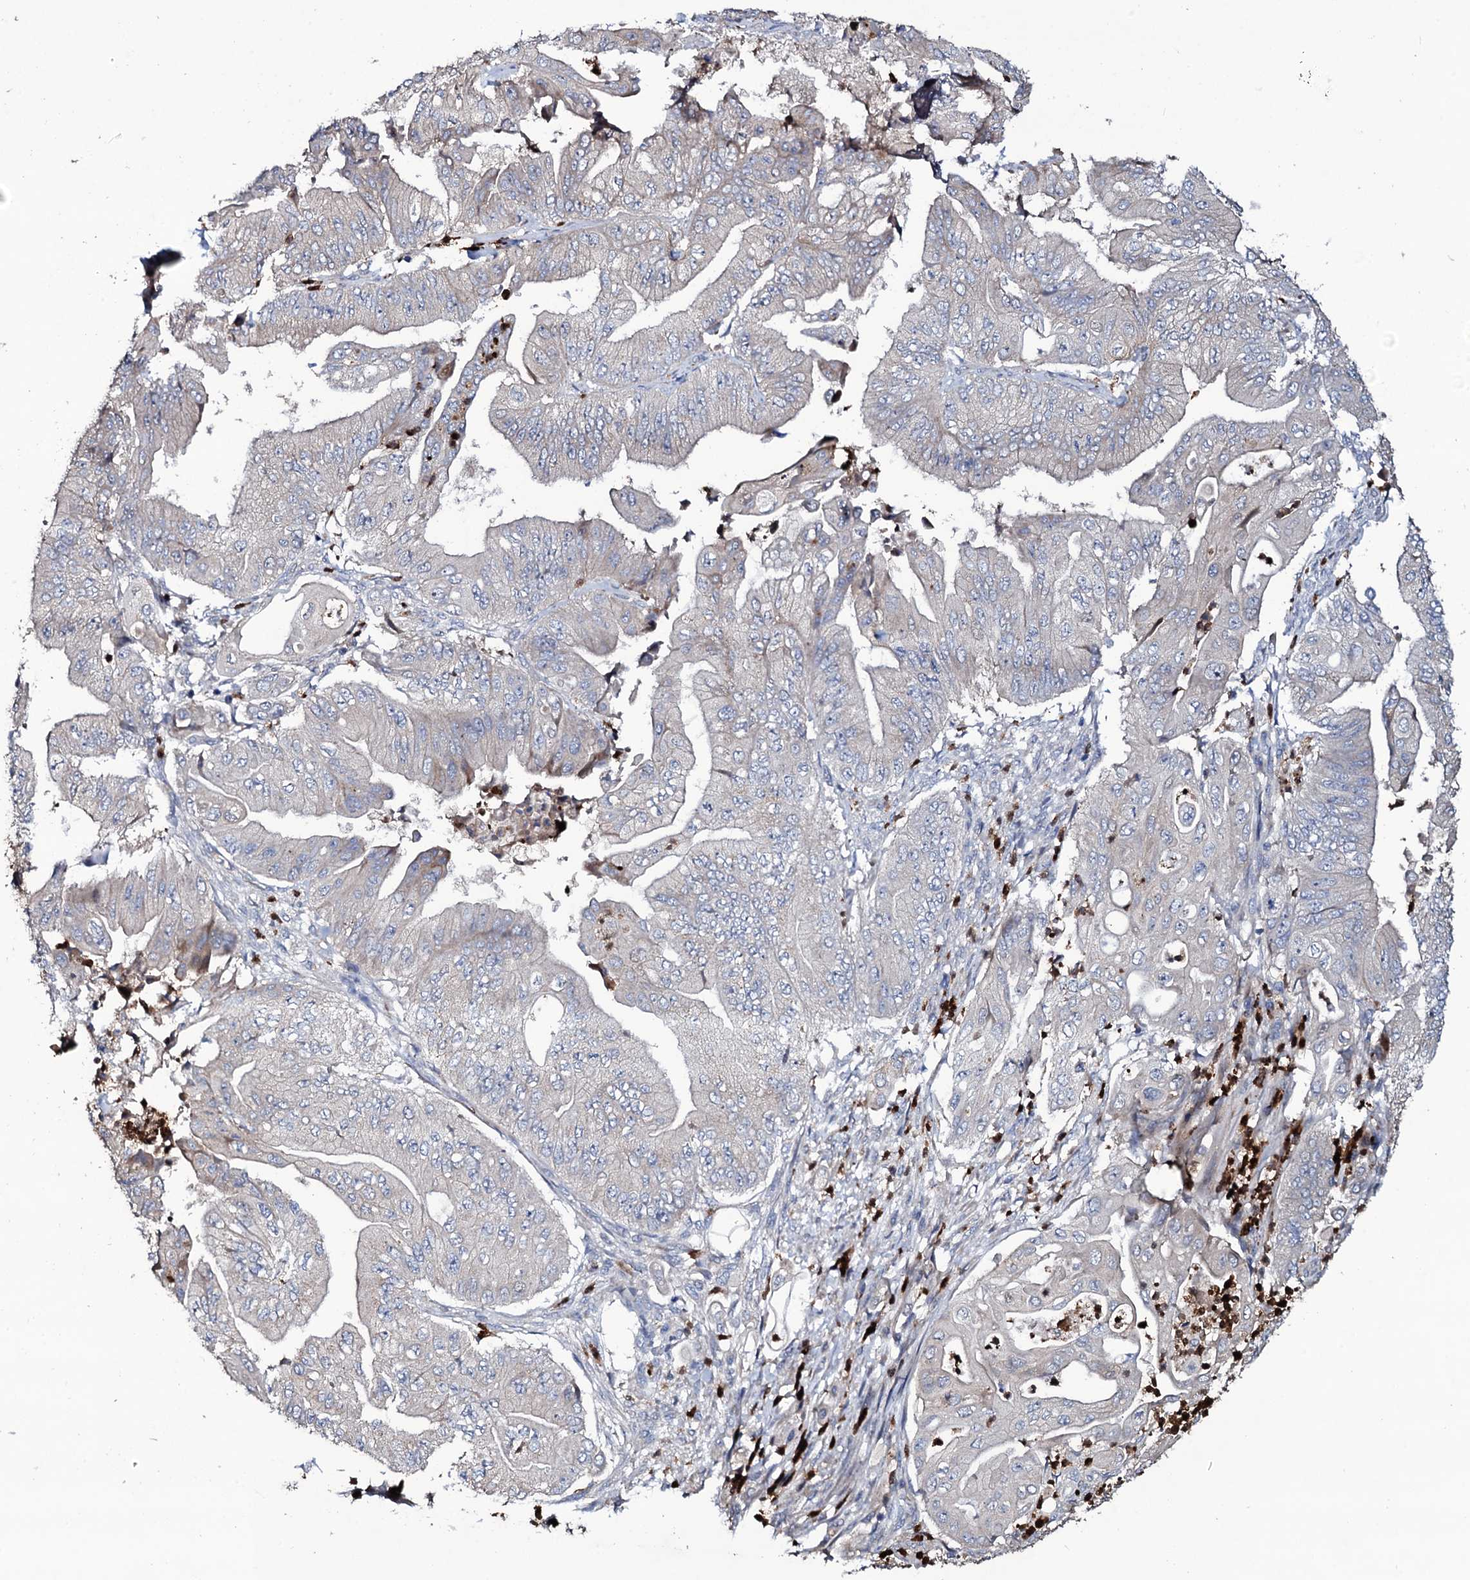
{"staining": {"intensity": "weak", "quantity": "<25%", "location": "cytoplasmic/membranous"}, "tissue": "pancreatic cancer", "cell_type": "Tumor cells", "image_type": "cancer", "snomed": [{"axis": "morphology", "description": "Adenocarcinoma, NOS"}, {"axis": "topography", "description": "Pancreas"}], "caption": "This is an immunohistochemistry (IHC) histopathology image of pancreatic cancer. There is no staining in tumor cells.", "gene": "COG6", "patient": {"sex": "female", "age": 77}}